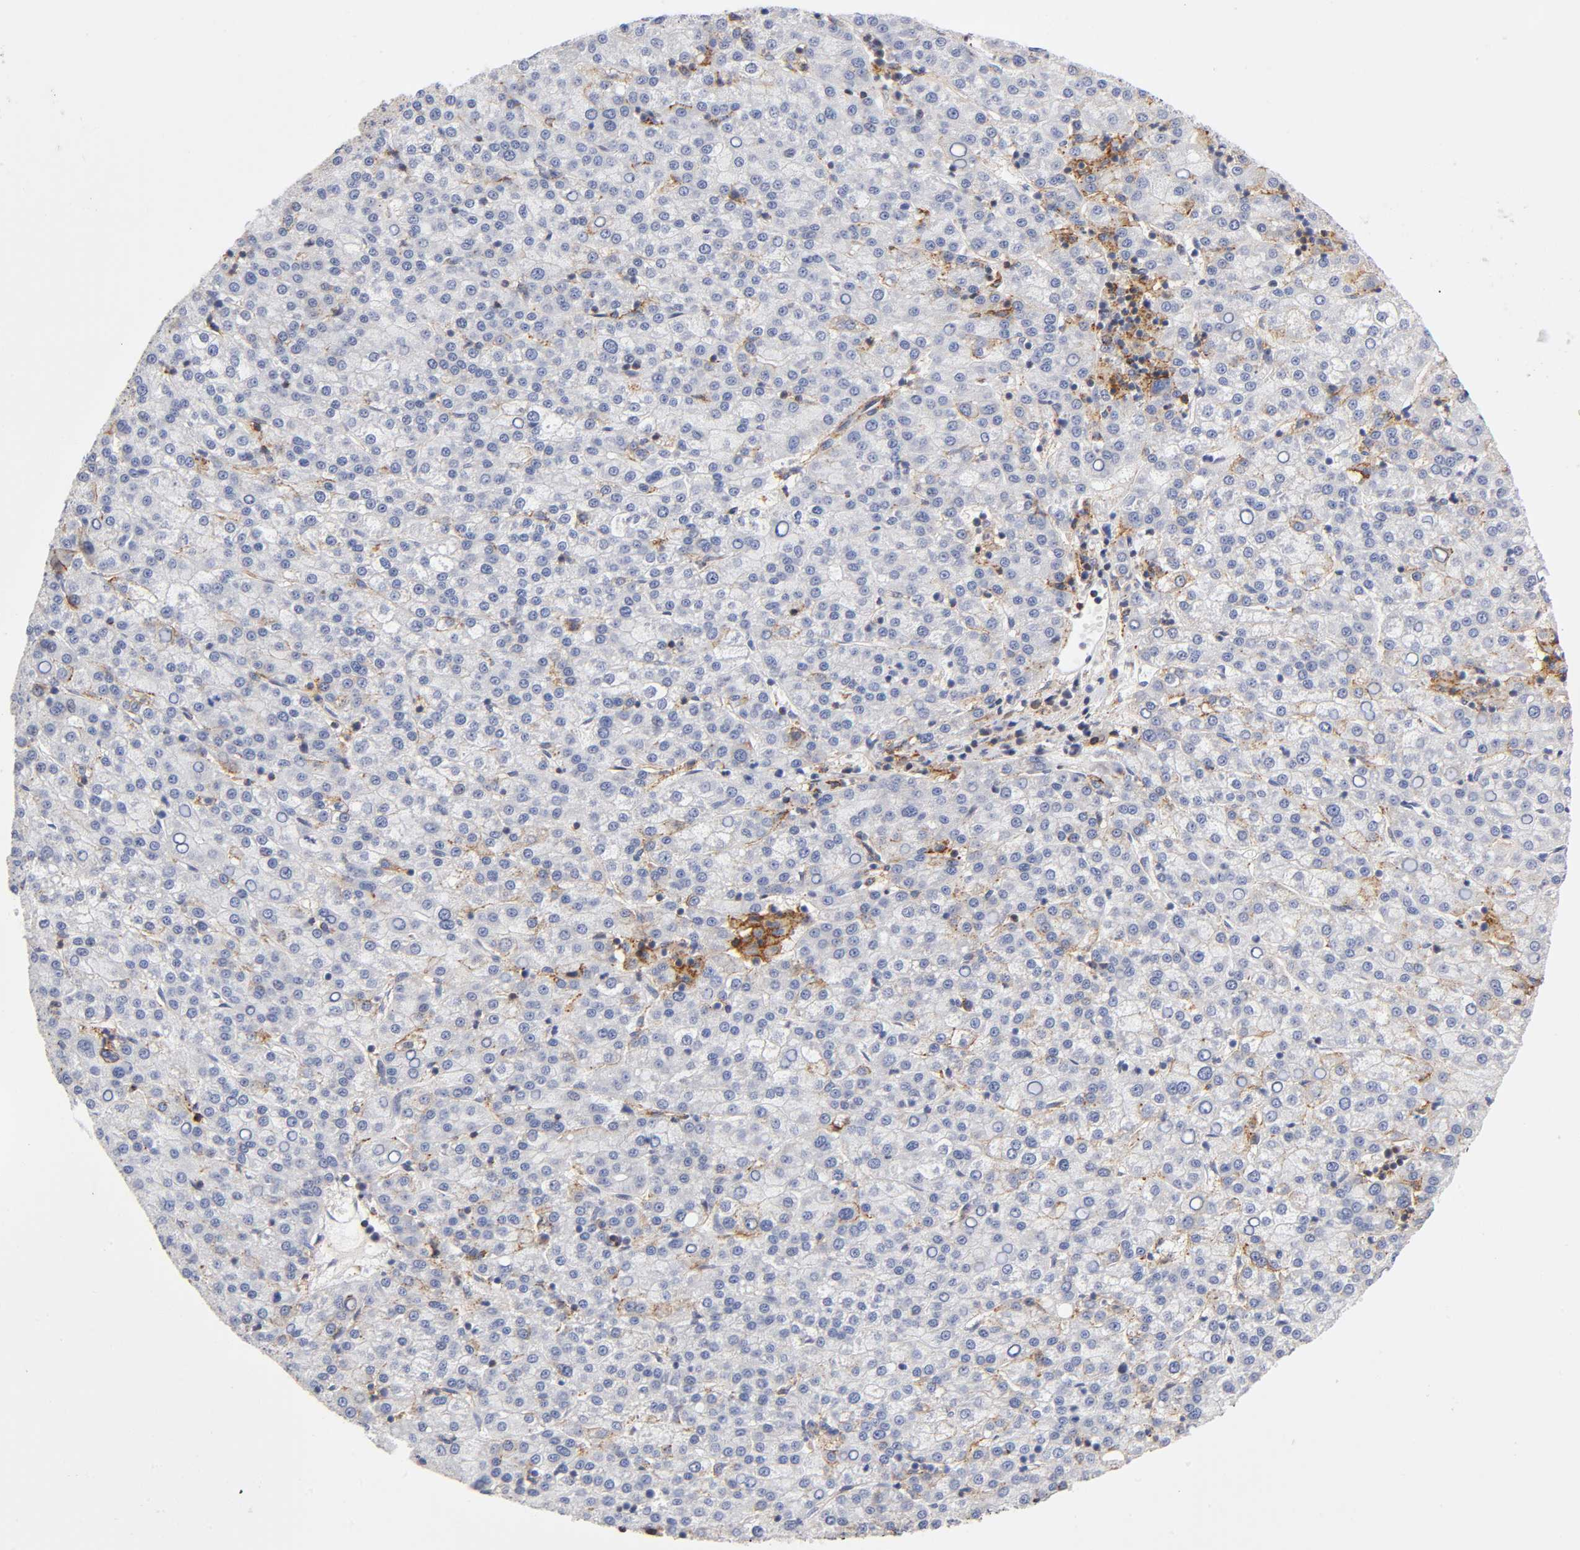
{"staining": {"intensity": "negative", "quantity": "none", "location": "none"}, "tissue": "liver cancer", "cell_type": "Tumor cells", "image_type": "cancer", "snomed": [{"axis": "morphology", "description": "Carcinoma, Hepatocellular, NOS"}, {"axis": "topography", "description": "Liver"}], "caption": "This histopathology image is of liver hepatocellular carcinoma stained with immunohistochemistry (IHC) to label a protein in brown with the nuclei are counter-stained blue. There is no staining in tumor cells.", "gene": "ANXA7", "patient": {"sex": "female", "age": 58}}